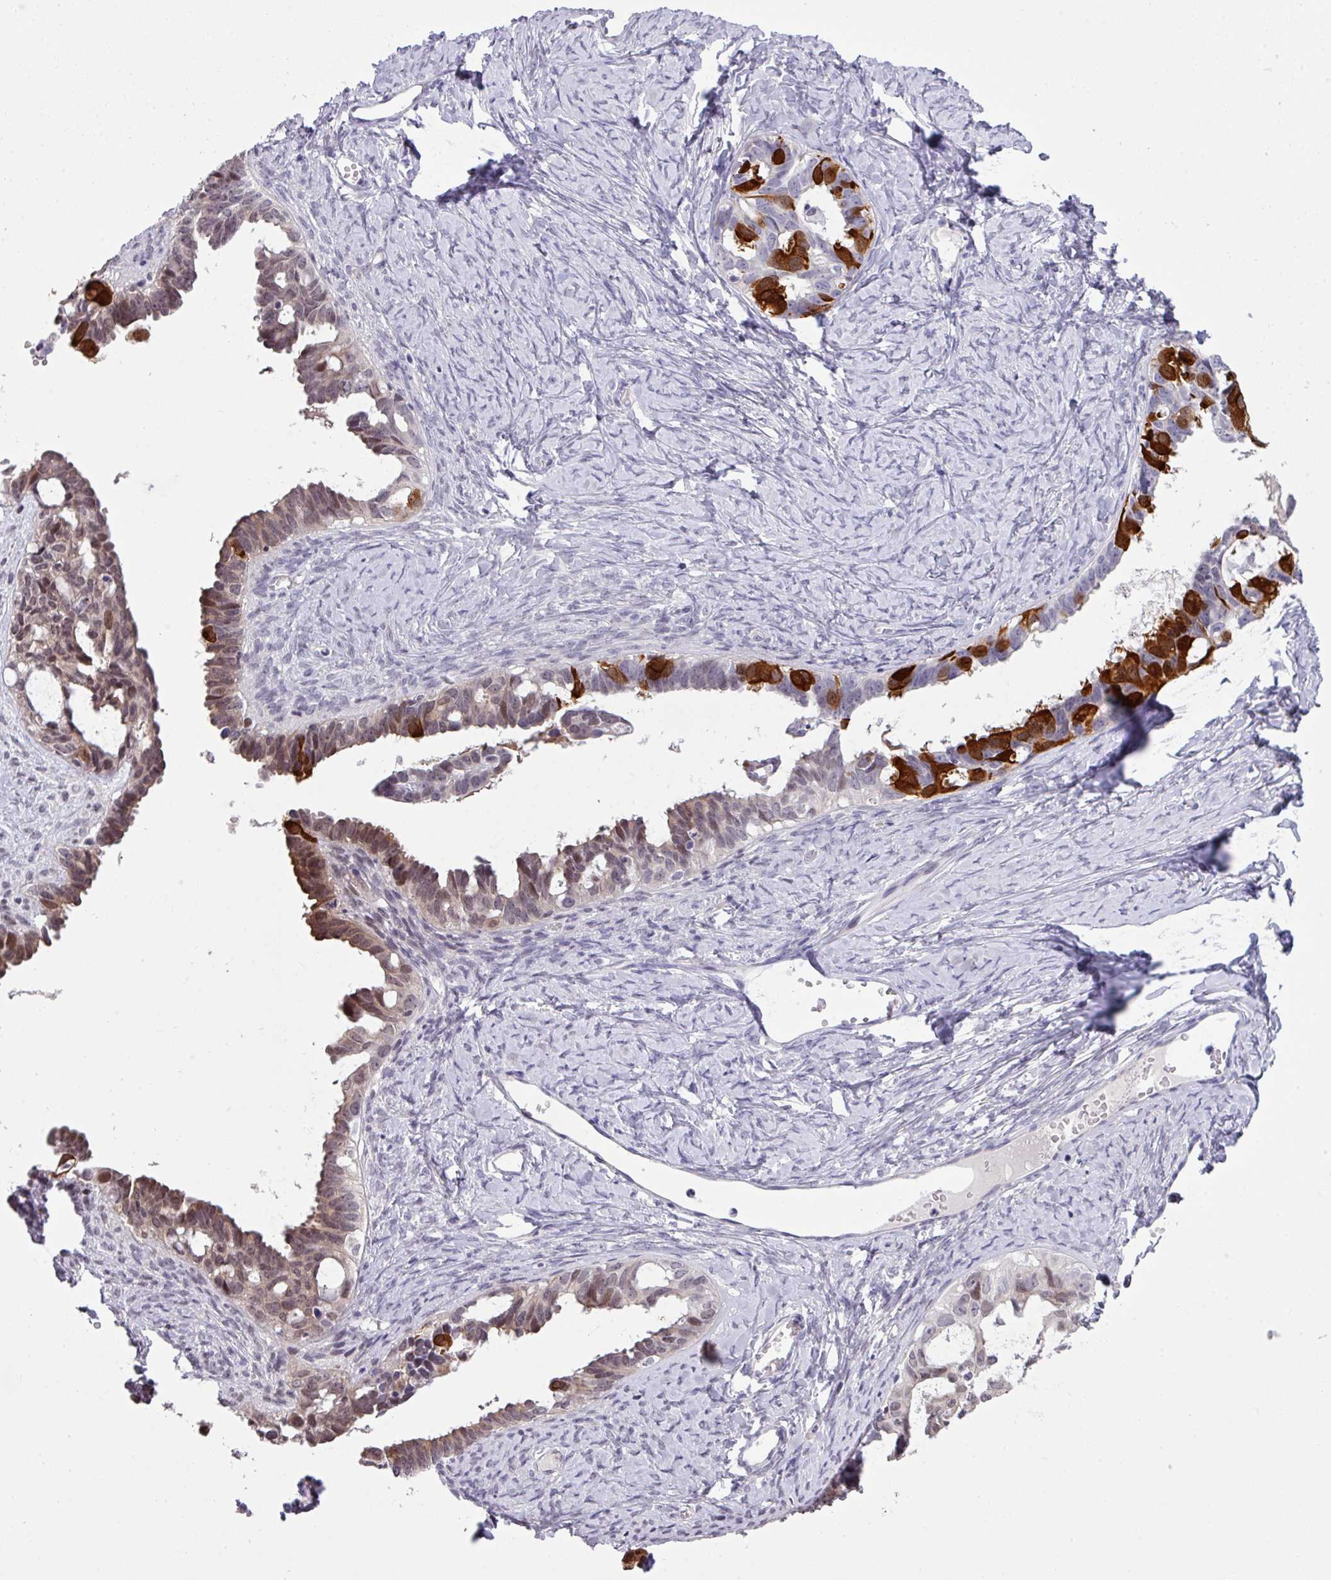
{"staining": {"intensity": "strong", "quantity": "25%-75%", "location": "cytoplasmic/membranous,nuclear"}, "tissue": "ovarian cancer", "cell_type": "Tumor cells", "image_type": "cancer", "snomed": [{"axis": "morphology", "description": "Cystadenocarcinoma, serous, NOS"}, {"axis": "topography", "description": "Ovary"}], "caption": "Protein staining of ovarian serous cystadenocarcinoma tissue shows strong cytoplasmic/membranous and nuclear positivity in about 25%-75% of tumor cells.", "gene": "ANKRD13B", "patient": {"sex": "female", "age": 69}}